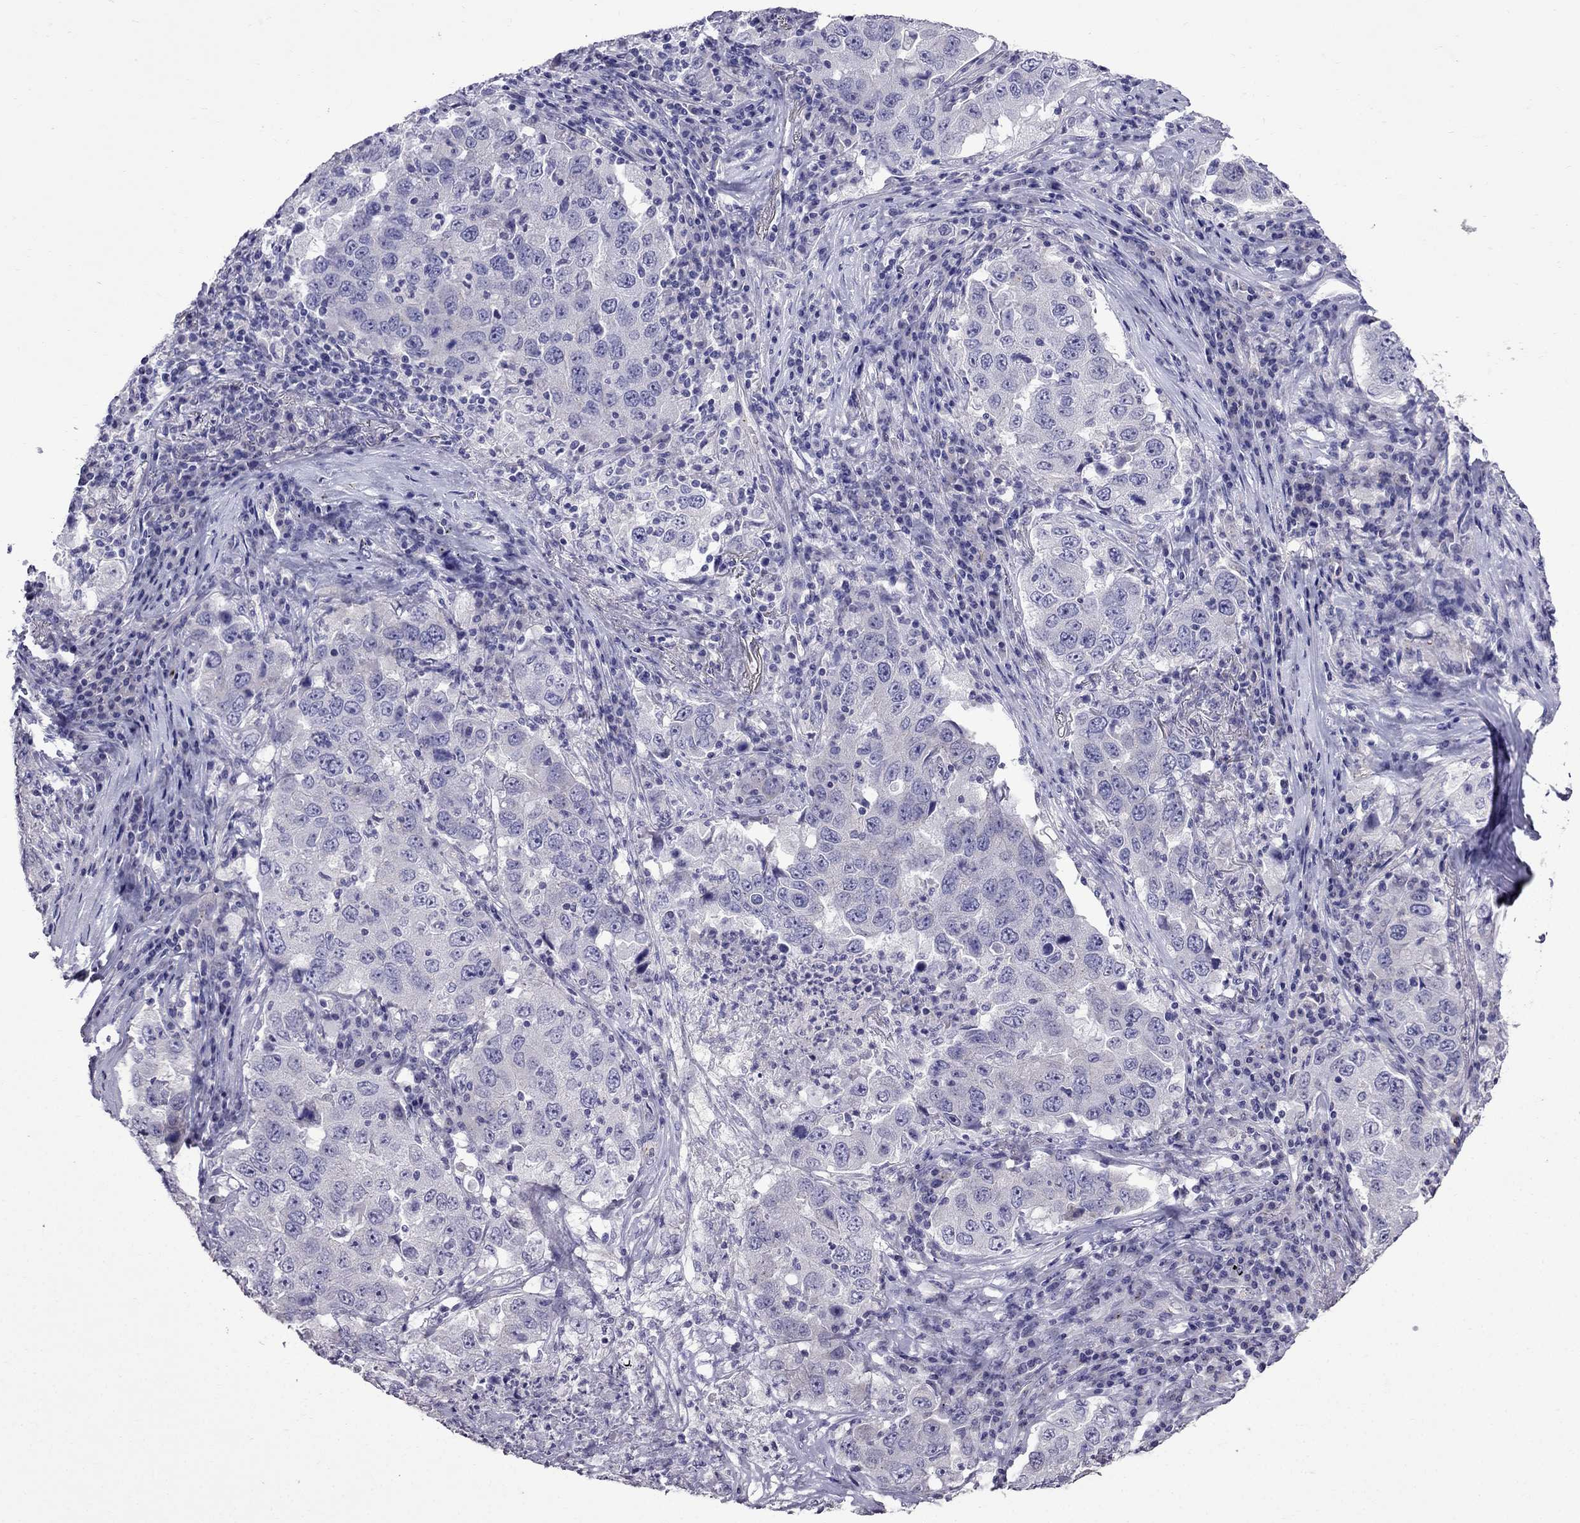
{"staining": {"intensity": "negative", "quantity": "none", "location": "none"}, "tissue": "lung cancer", "cell_type": "Tumor cells", "image_type": "cancer", "snomed": [{"axis": "morphology", "description": "Adenocarcinoma, NOS"}, {"axis": "topography", "description": "Lung"}], "caption": "High magnification brightfield microscopy of lung cancer (adenocarcinoma) stained with DAB (3,3'-diaminobenzidine) (brown) and counterstained with hematoxylin (blue): tumor cells show no significant positivity. The staining is performed using DAB (3,3'-diaminobenzidine) brown chromogen with nuclei counter-stained in using hematoxylin.", "gene": "OXCT2", "patient": {"sex": "male", "age": 73}}